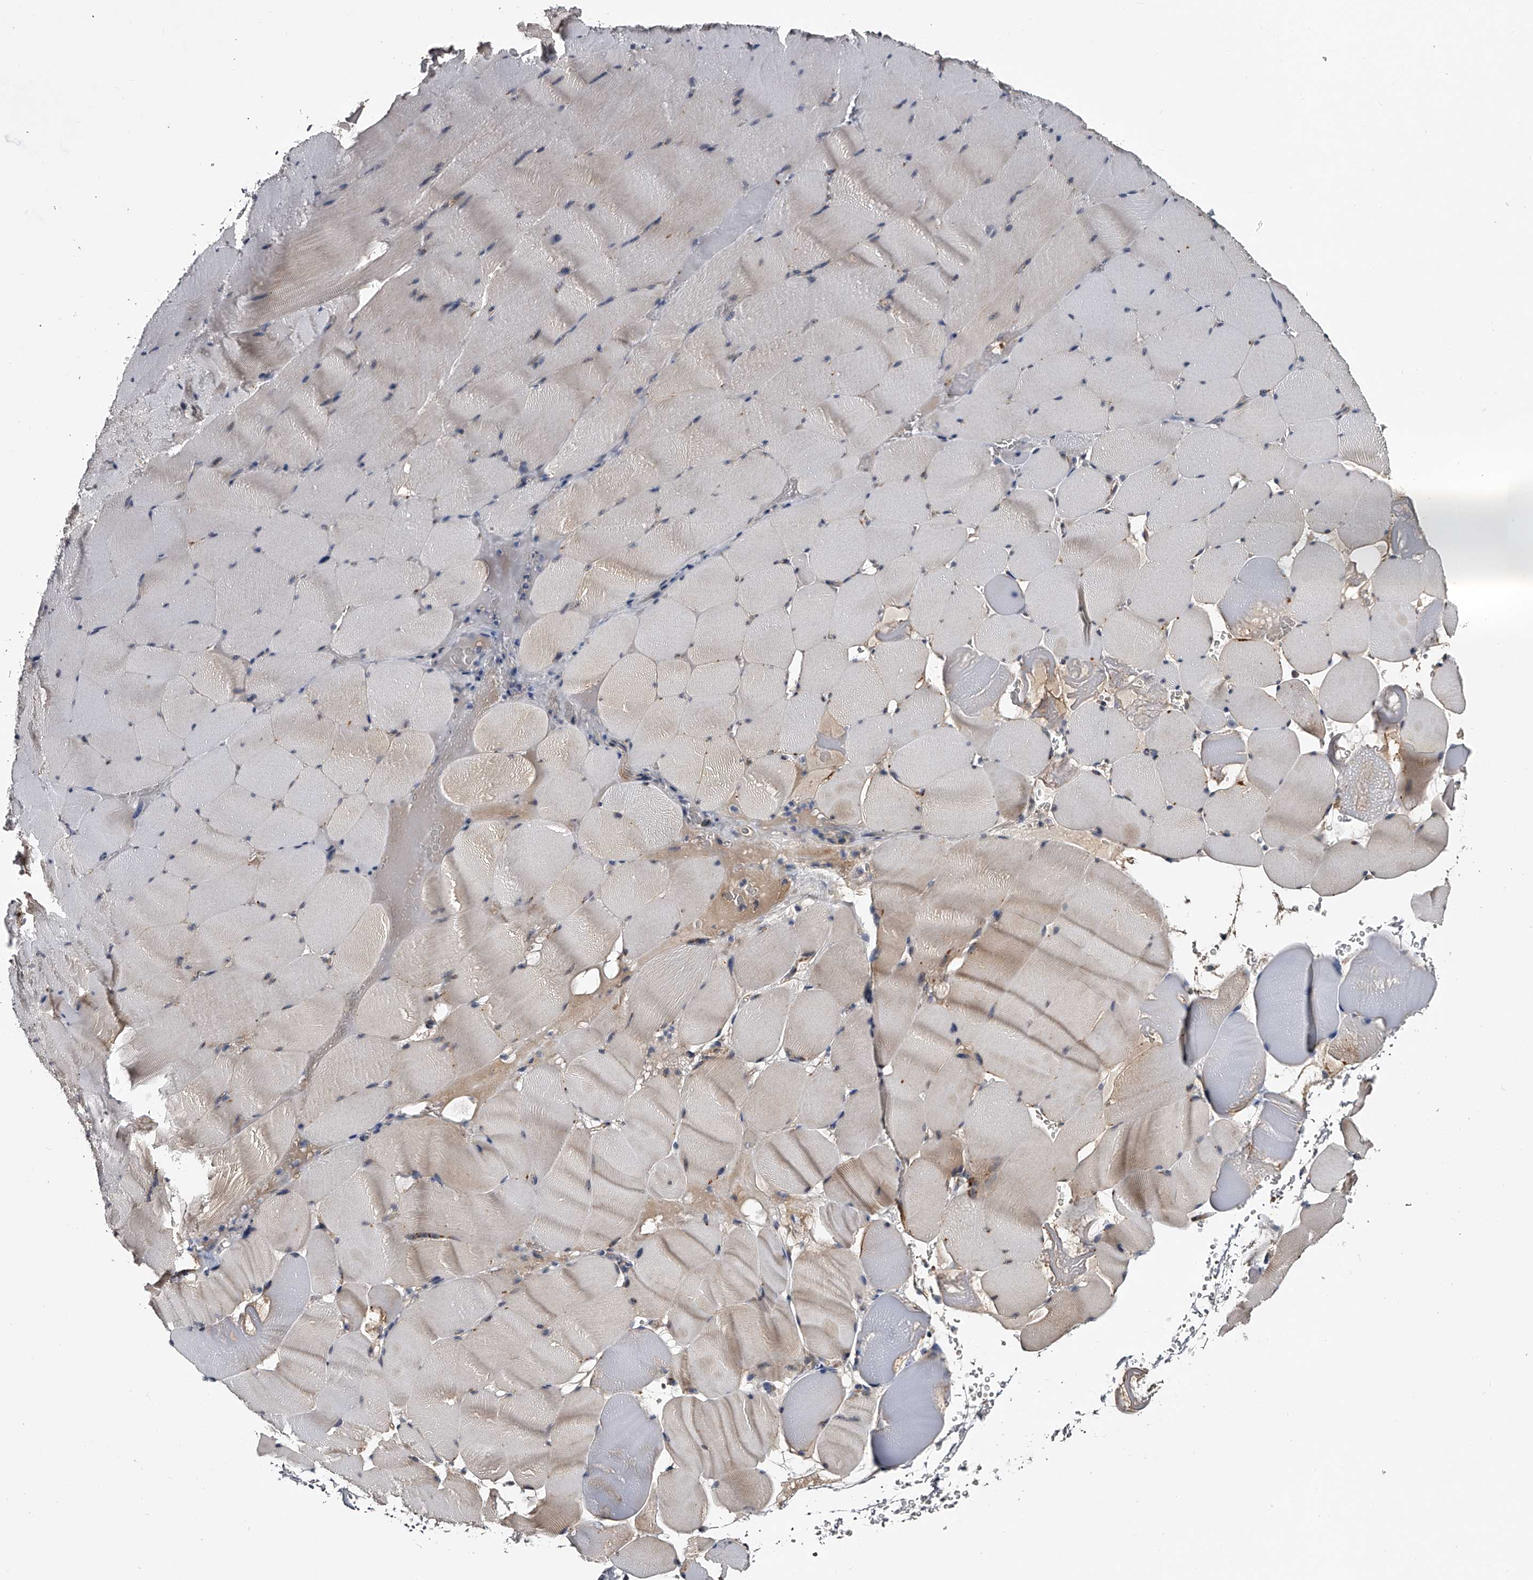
{"staining": {"intensity": "weak", "quantity": "<25%", "location": "cytoplasmic/membranous"}, "tissue": "skeletal muscle", "cell_type": "Myocytes", "image_type": "normal", "snomed": [{"axis": "morphology", "description": "Normal tissue, NOS"}, {"axis": "topography", "description": "Skeletal muscle"}], "caption": "High power microscopy histopathology image of an IHC image of normal skeletal muscle, revealing no significant staining in myocytes. The staining is performed using DAB (3,3'-diaminobenzidine) brown chromogen with nuclei counter-stained in using hematoxylin.", "gene": "MDN1", "patient": {"sex": "male", "age": 62}}